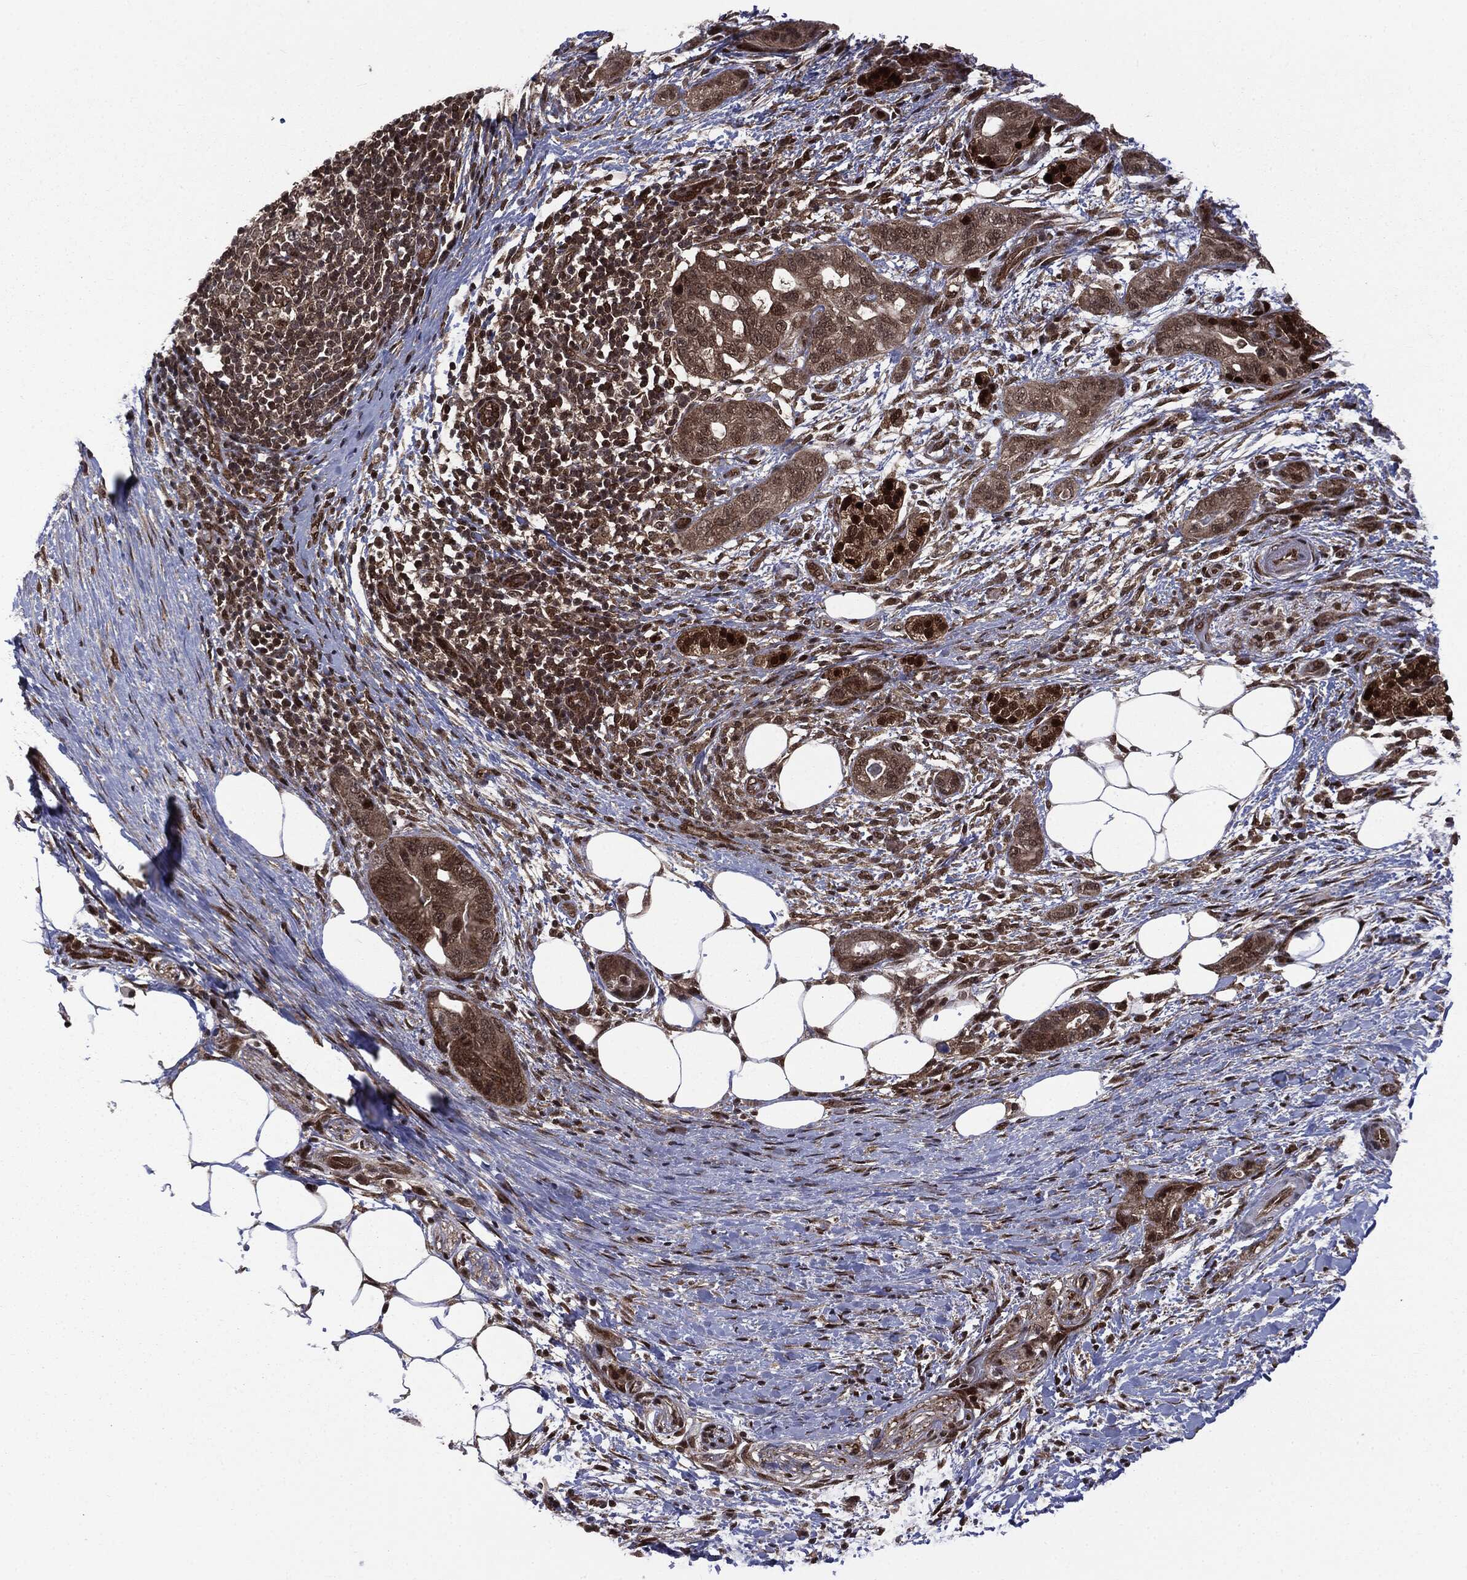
{"staining": {"intensity": "moderate", "quantity": ">75%", "location": "cytoplasmic/membranous,nuclear"}, "tissue": "pancreatic cancer", "cell_type": "Tumor cells", "image_type": "cancer", "snomed": [{"axis": "morphology", "description": "Adenocarcinoma, NOS"}, {"axis": "topography", "description": "Pancreas"}], "caption": "Immunohistochemical staining of human pancreatic adenocarcinoma exhibits medium levels of moderate cytoplasmic/membranous and nuclear expression in about >75% of tumor cells.", "gene": "PTPA", "patient": {"sex": "female", "age": 72}}